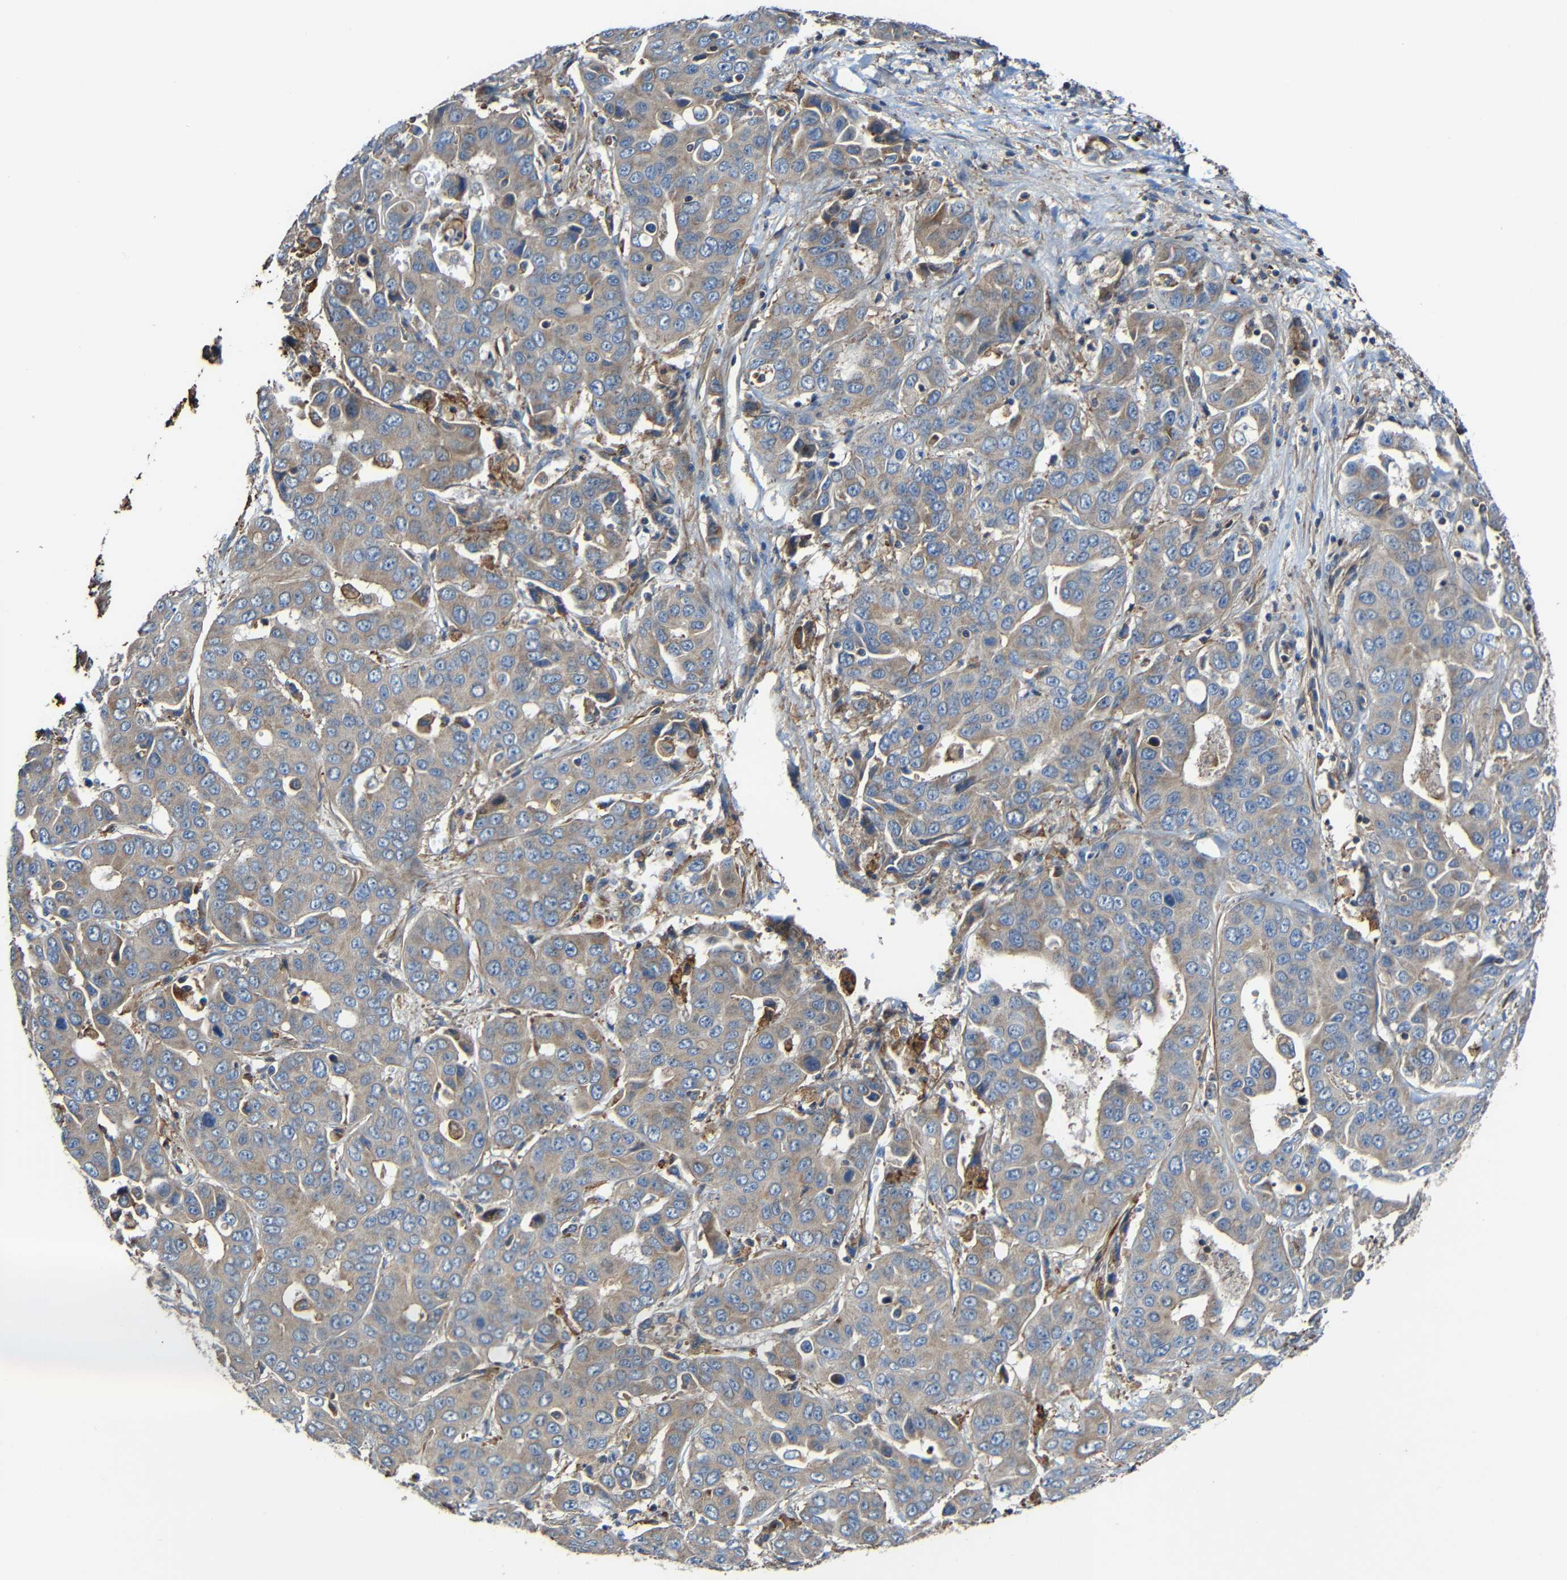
{"staining": {"intensity": "weak", "quantity": ">75%", "location": "cytoplasmic/membranous"}, "tissue": "liver cancer", "cell_type": "Tumor cells", "image_type": "cancer", "snomed": [{"axis": "morphology", "description": "Cholangiocarcinoma"}, {"axis": "topography", "description": "Liver"}], "caption": "This image demonstrates liver cholangiocarcinoma stained with immunohistochemistry to label a protein in brown. The cytoplasmic/membranous of tumor cells show weak positivity for the protein. Nuclei are counter-stained blue.", "gene": "RHOT2", "patient": {"sex": "female", "age": 52}}